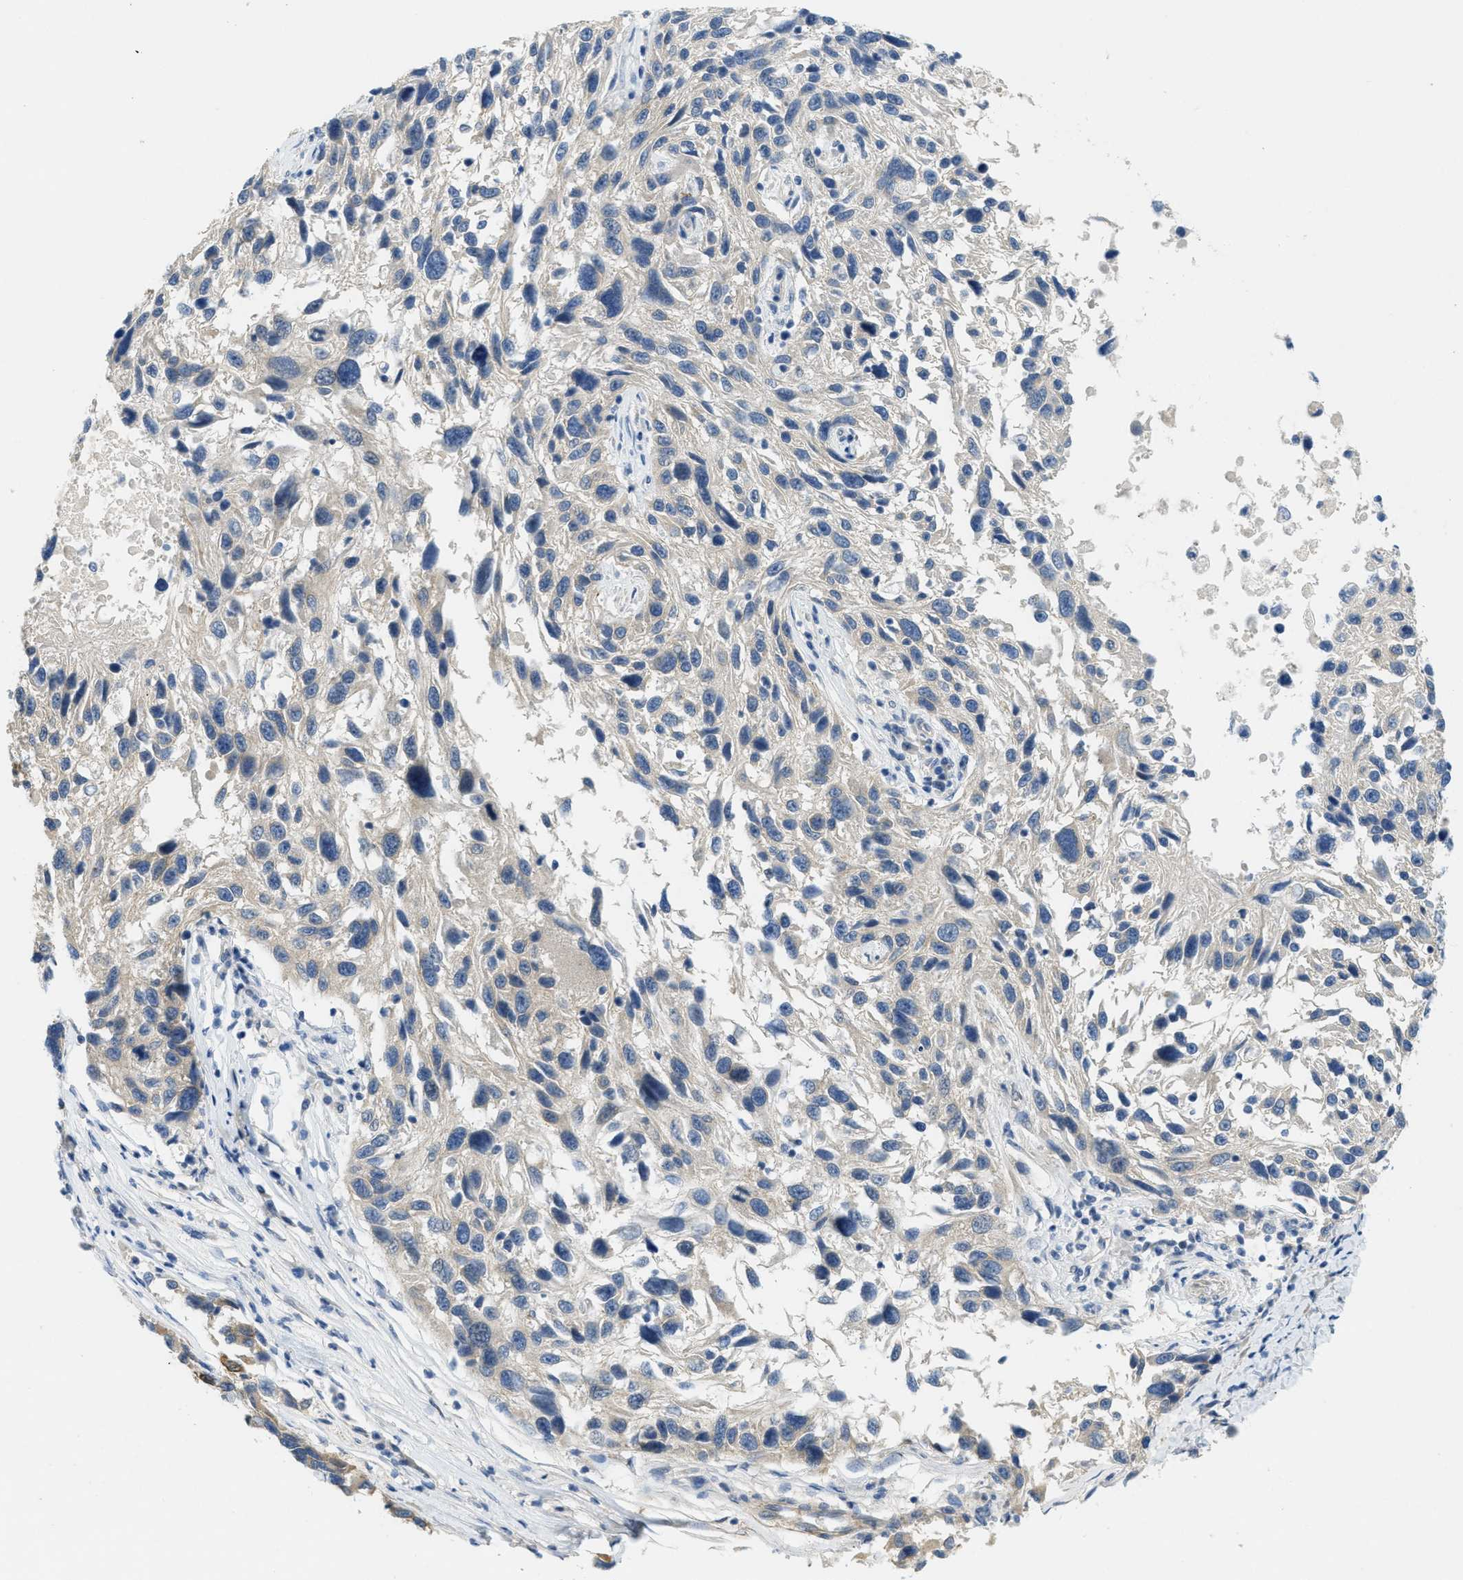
{"staining": {"intensity": "weak", "quantity": "25%-75%", "location": "cytoplasmic/membranous"}, "tissue": "melanoma", "cell_type": "Tumor cells", "image_type": "cancer", "snomed": [{"axis": "morphology", "description": "Malignant melanoma, NOS"}, {"axis": "topography", "description": "Skin"}], "caption": "Protein expression by immunohistochemistry displays weak cytoplasmic/membranous positivity in approximately 25%-75% of tumor cells in malignant melanoma.", "gene": "ZFYVE9", "patient": {"sex": "male", "age": 53}}